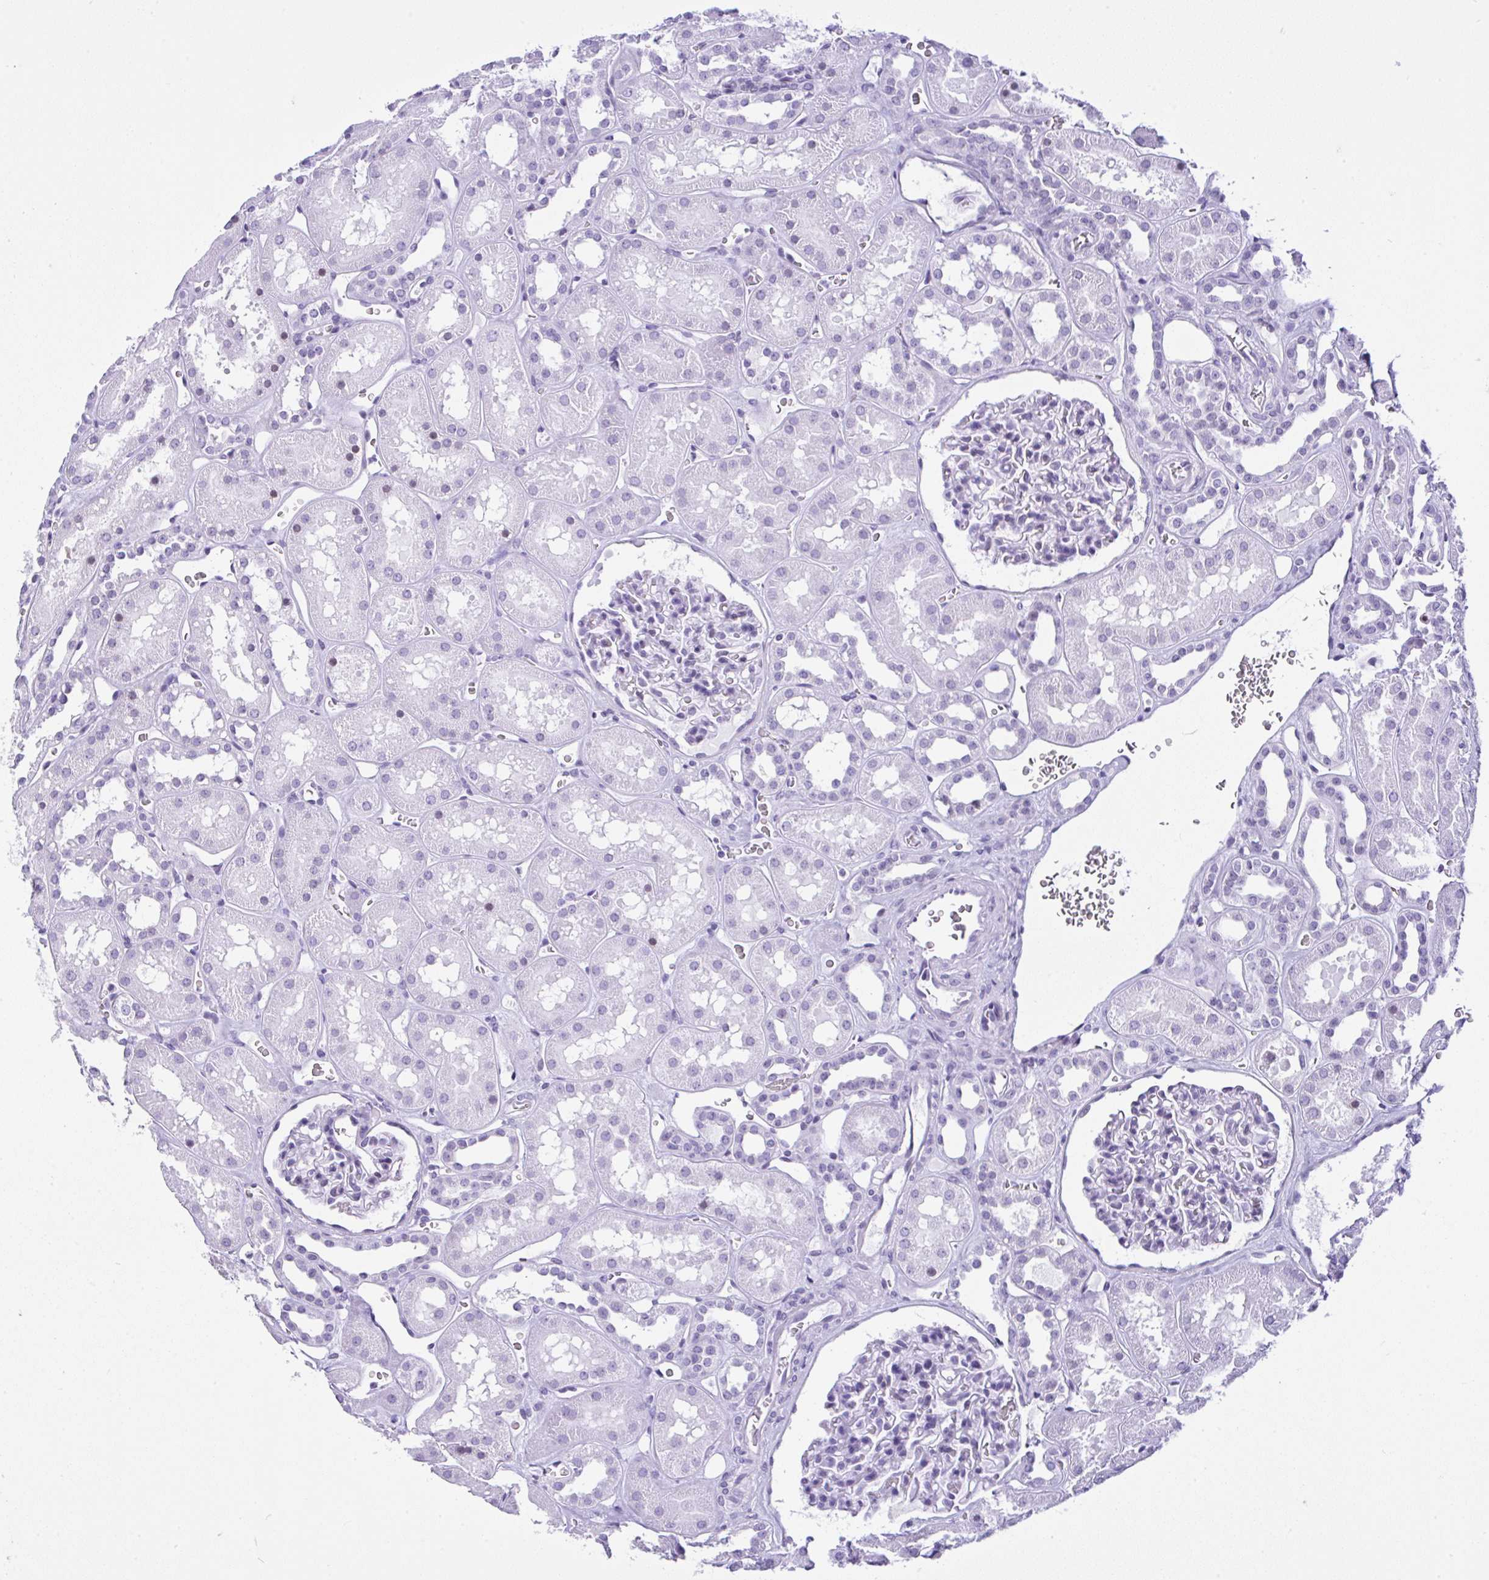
{"staining": {"intensity": "negative", "quantity": "none", "location": "none"}, "tissue": "kidney", "cell_type": "Cells in glomeruli", "image_type": "normal", "snomed": [{"axis": "morphology", "description": "Normal tissue, NOS"}, {"axis": "topography", "description": "Kidney"}], "caption": "Kidney stained for a protein using immunohistochemistry (IHC) reveals no positivity cells in glomeruli.", "gene": "KRT27", "patient": {"sex": "female", "age": 41}}